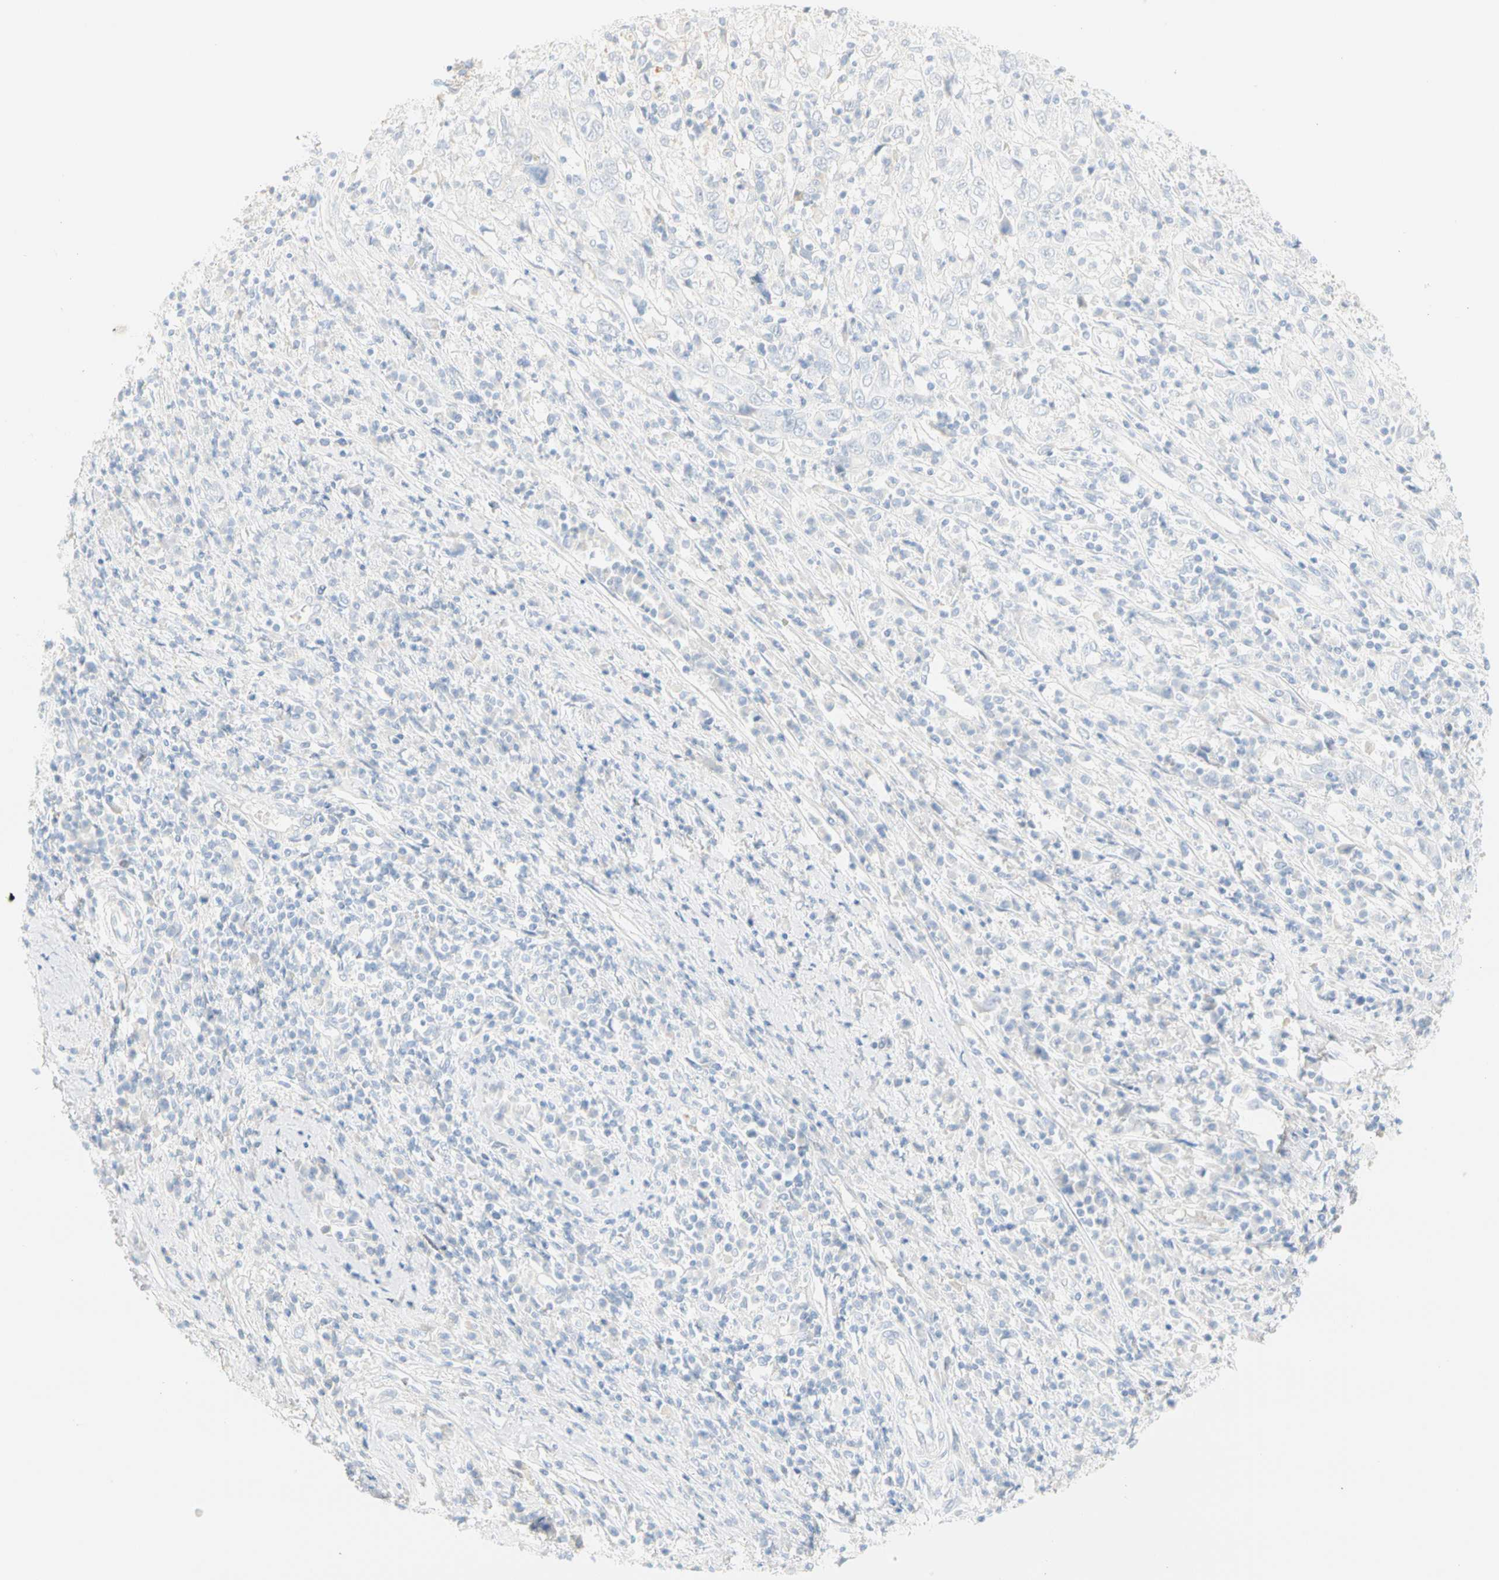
{"staining": {"intensity": "negative", "quantity": "none", "location": "none"}, "tissue": "cervical cancer", "cell_type": "Tumor cells", "image_type": "cancer", "snomed": [{"axis": "morphology", "description": "Squamous cell carcinoma, NOS"}, {"axis": "topography", "description": "Cervix"}], "caption": "Immunohistochemistry (IHC) micrograph of human cervical cancer (squamous cell carcinoma) stained for a protein (brown), which exhibits no expression in tumor cells.", "gene": "SELENBP1", "patient": {"sex": "female", "age": 46}}